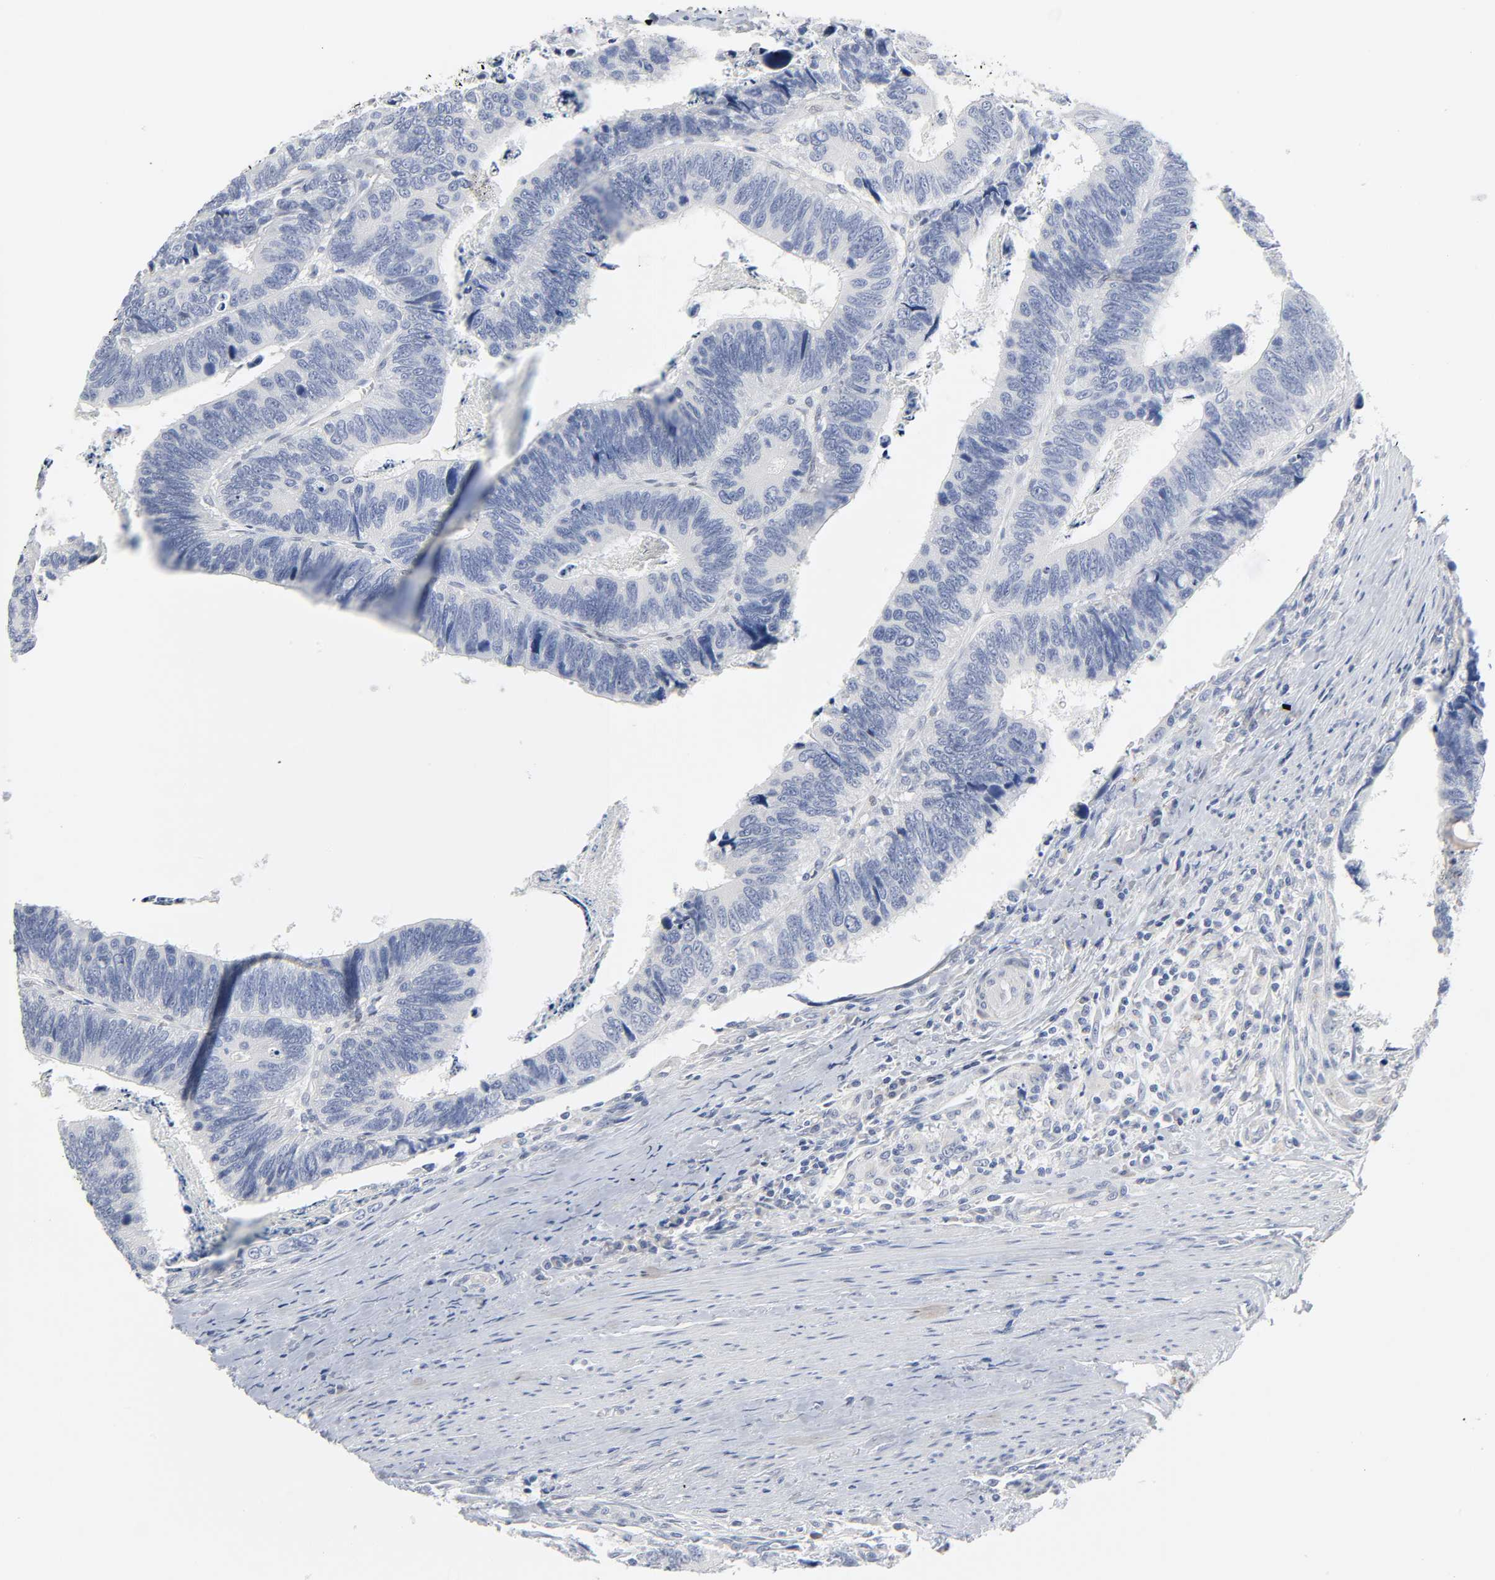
{"staining": {"intensity": "negative", "quantity": "none", "location": "none"}, "tissue": "colorectal cancer", "cell_type": "Tumor cells", "image_type": "cancer", "snomed": [{"axis": "morphology", "description": "Adenocarcinoma, NOS"}, {"axis": "topography", "description": "Colon"}], "caption": "Immunohistochemistry (IHC) micrograph of colorectal cancer (adenocarcinoma) stained for a protein (brown), which demonstrates no staining in tumor cells.", "gene": "SALL2", "patient": {"sex": "male", "age": 72}}